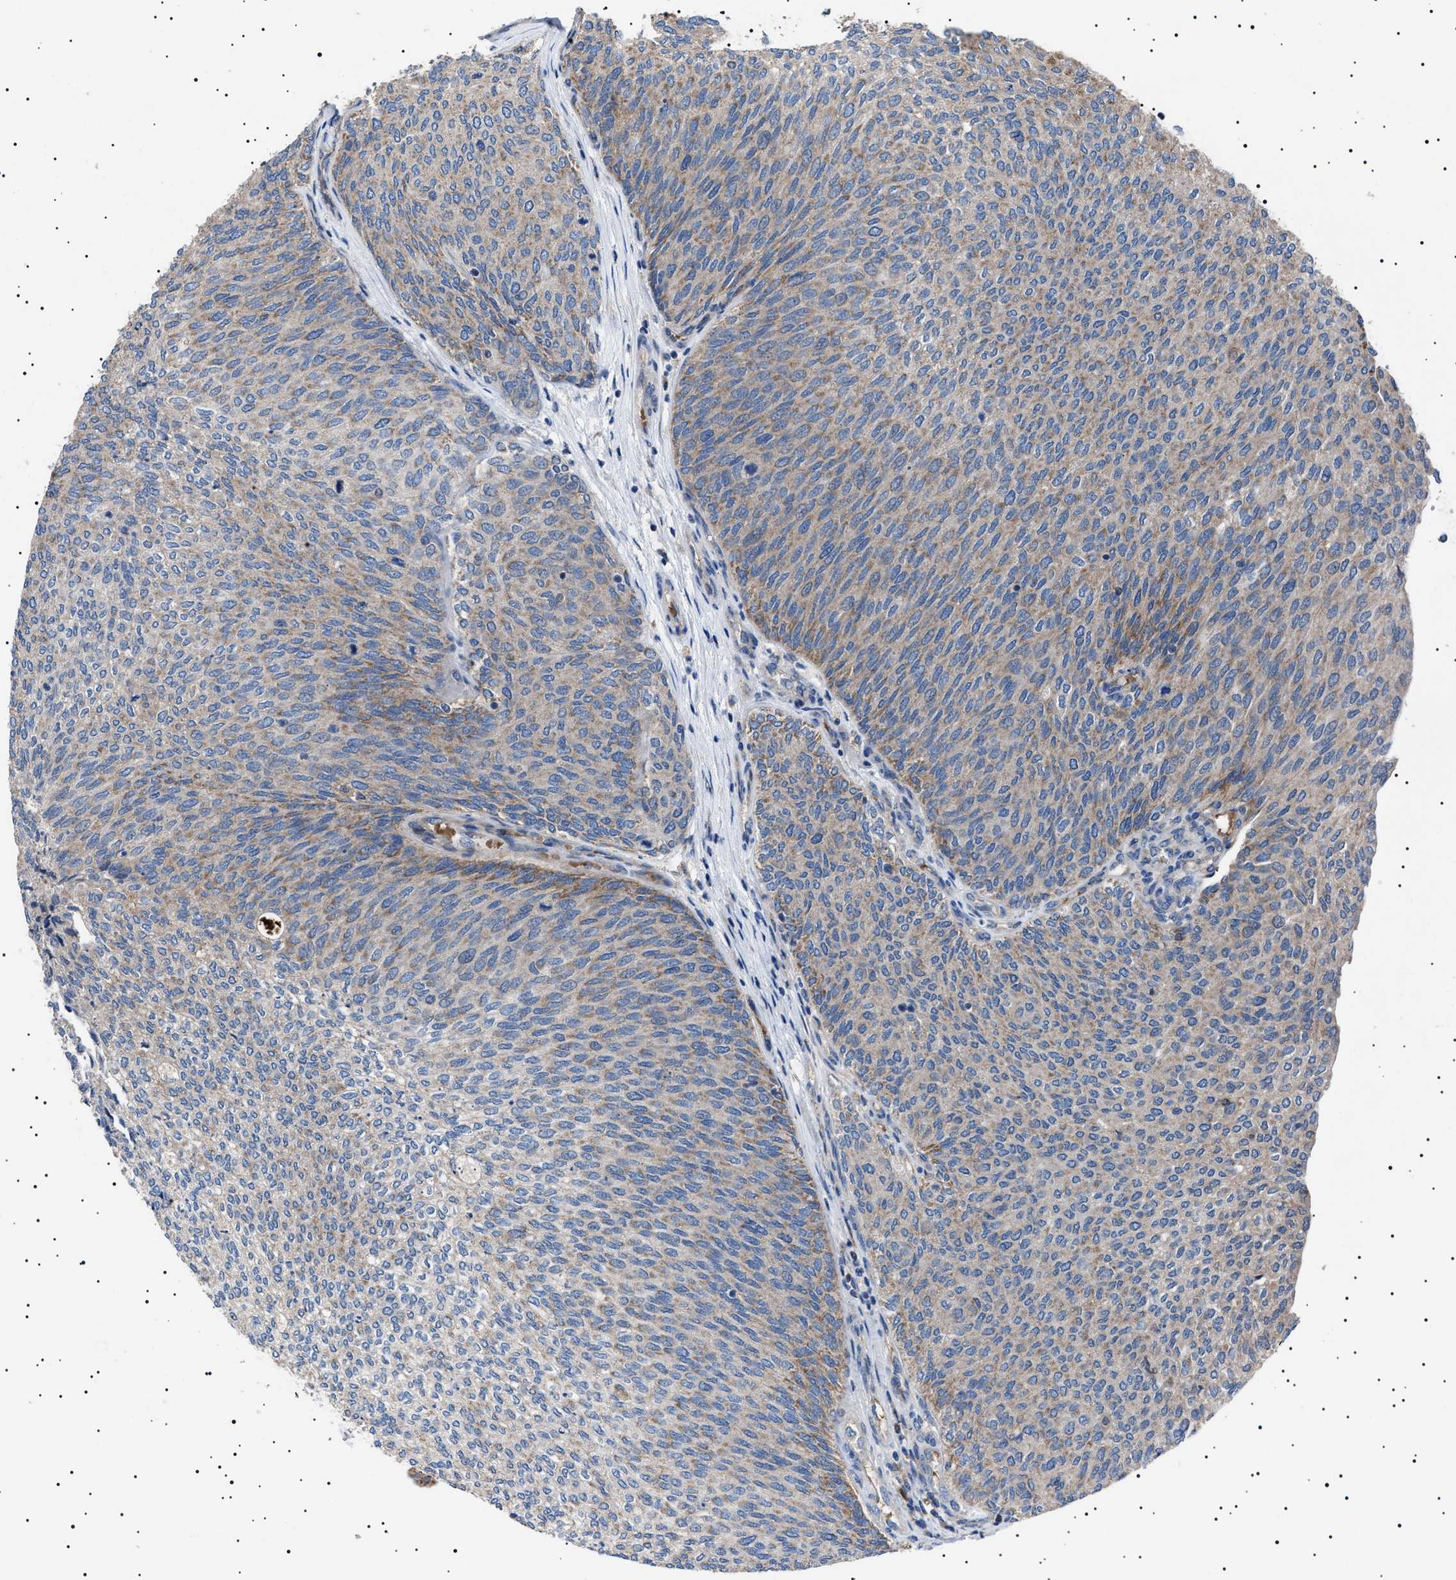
{"staining": {"intensity": "moderate", "quantity": "25%-75%", "location": "cytoplasmic/membranous"}, "tissue": "urothelial cancer", "cell_type": "Tumor cells", "image_type": "cancer", "snomed": [{"axis": "morphology", "description": "Urothelial carcinoma, Low grade"}, {"axis": "topography", "description": "Urinary bladder"}], "caption": "This is a histology image of immunohistochemistry (IHC) staining of urothelial cancer, which shows moderate staining in the cytoplasmic/membranous of tumor cells.", "gene": "PTRH1", "patient": {"sex": "female", "age": 79}}